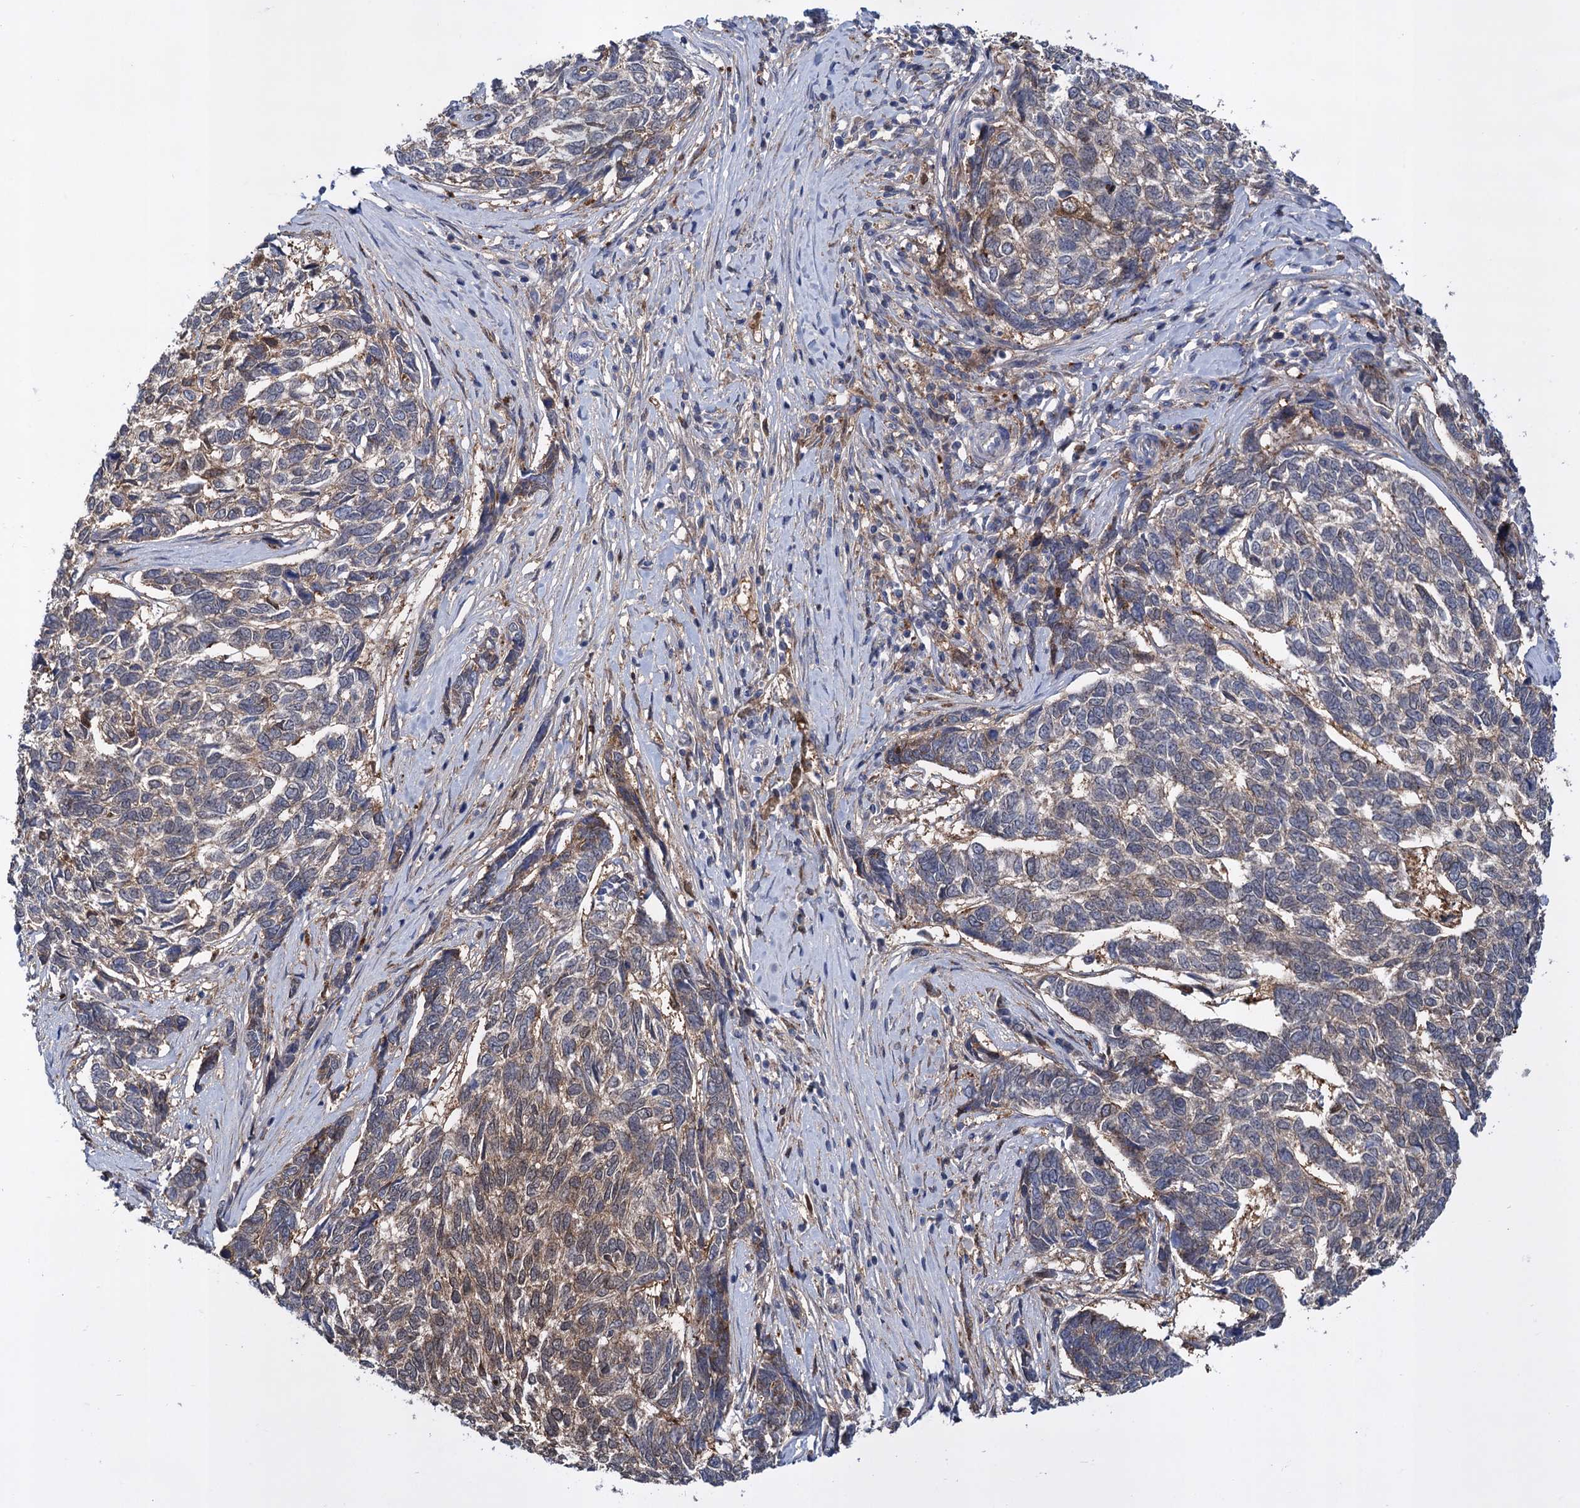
{"staining": {"intensity": "weak", "quantity": "25%-75%", "location": "cytoplasmic/membranous"}, "tissue": "skin cancer", "cell_type": "Tumor cells", "image_type": "cancer", "snomed": [{"axis": "morphology", "description": "Basal cell carcinoma"}, {"axis": "topography", "description": "Skin"}], "caption": "This image displays immunohistochemistry (IHC) staining of skin basal cell carcinoma, with low weak cytoplasmic/membranous expression in approximately 25%-75% of tumor cells.", "gene": "GLO1", "patient": {"sex": "female", "age": 65}}